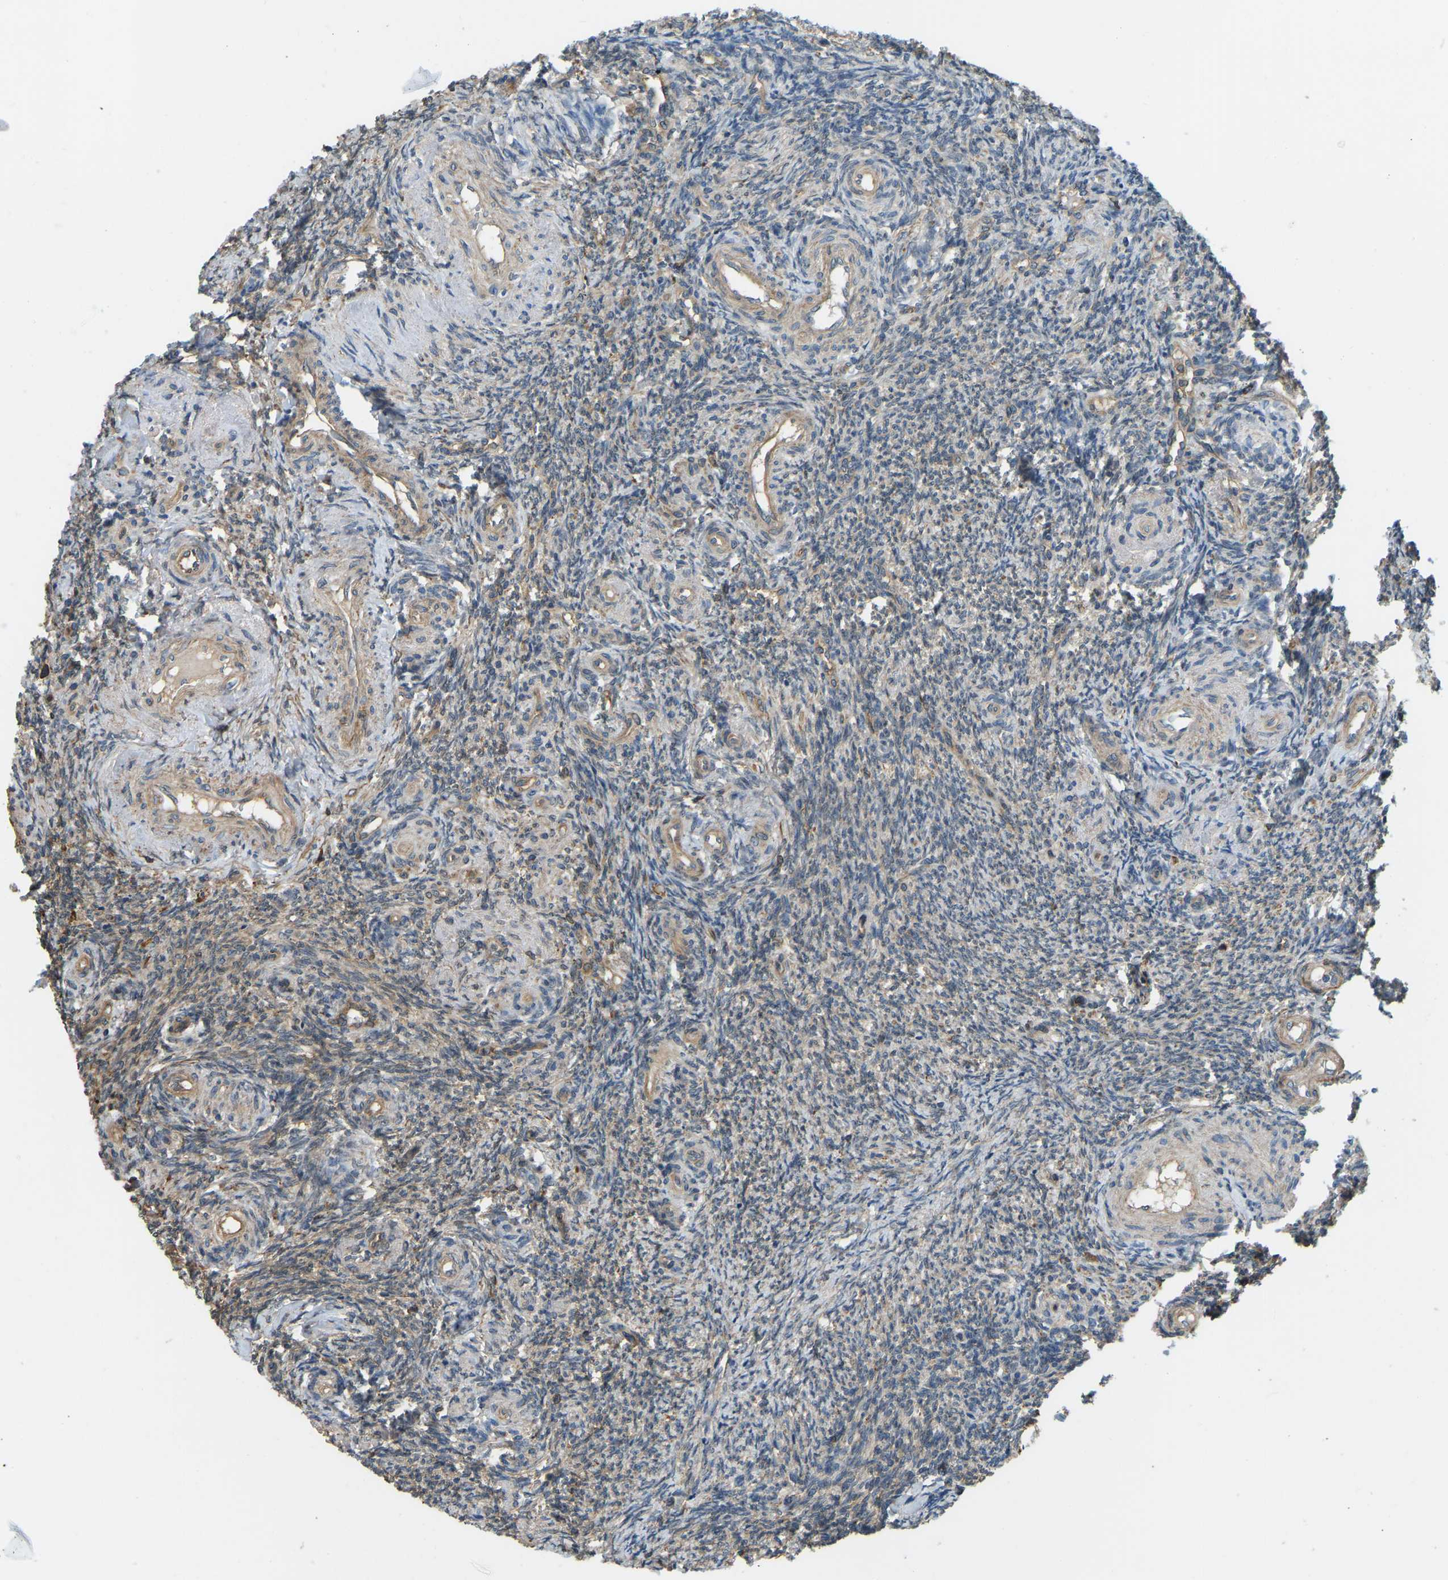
{"staining": {"intensity": "moderate", "quantity": ">75%", "location": "cytoplasmic/membranous"}, "tissue": "ovary", "cell_type": "Follicle cells", "image_type": "normal", "snomed": [{"axis": "morphology", "description": "Normal tissue, NOS"}, {"axis": "topography", "description": "Ovary"}], "caption": "Moderate cytoplasmic/membranous staining is appreciated in about >75% of follicle cells in benign ovary.", "gene": "OS9", "patient": {"sex": "female", "age": 41}}